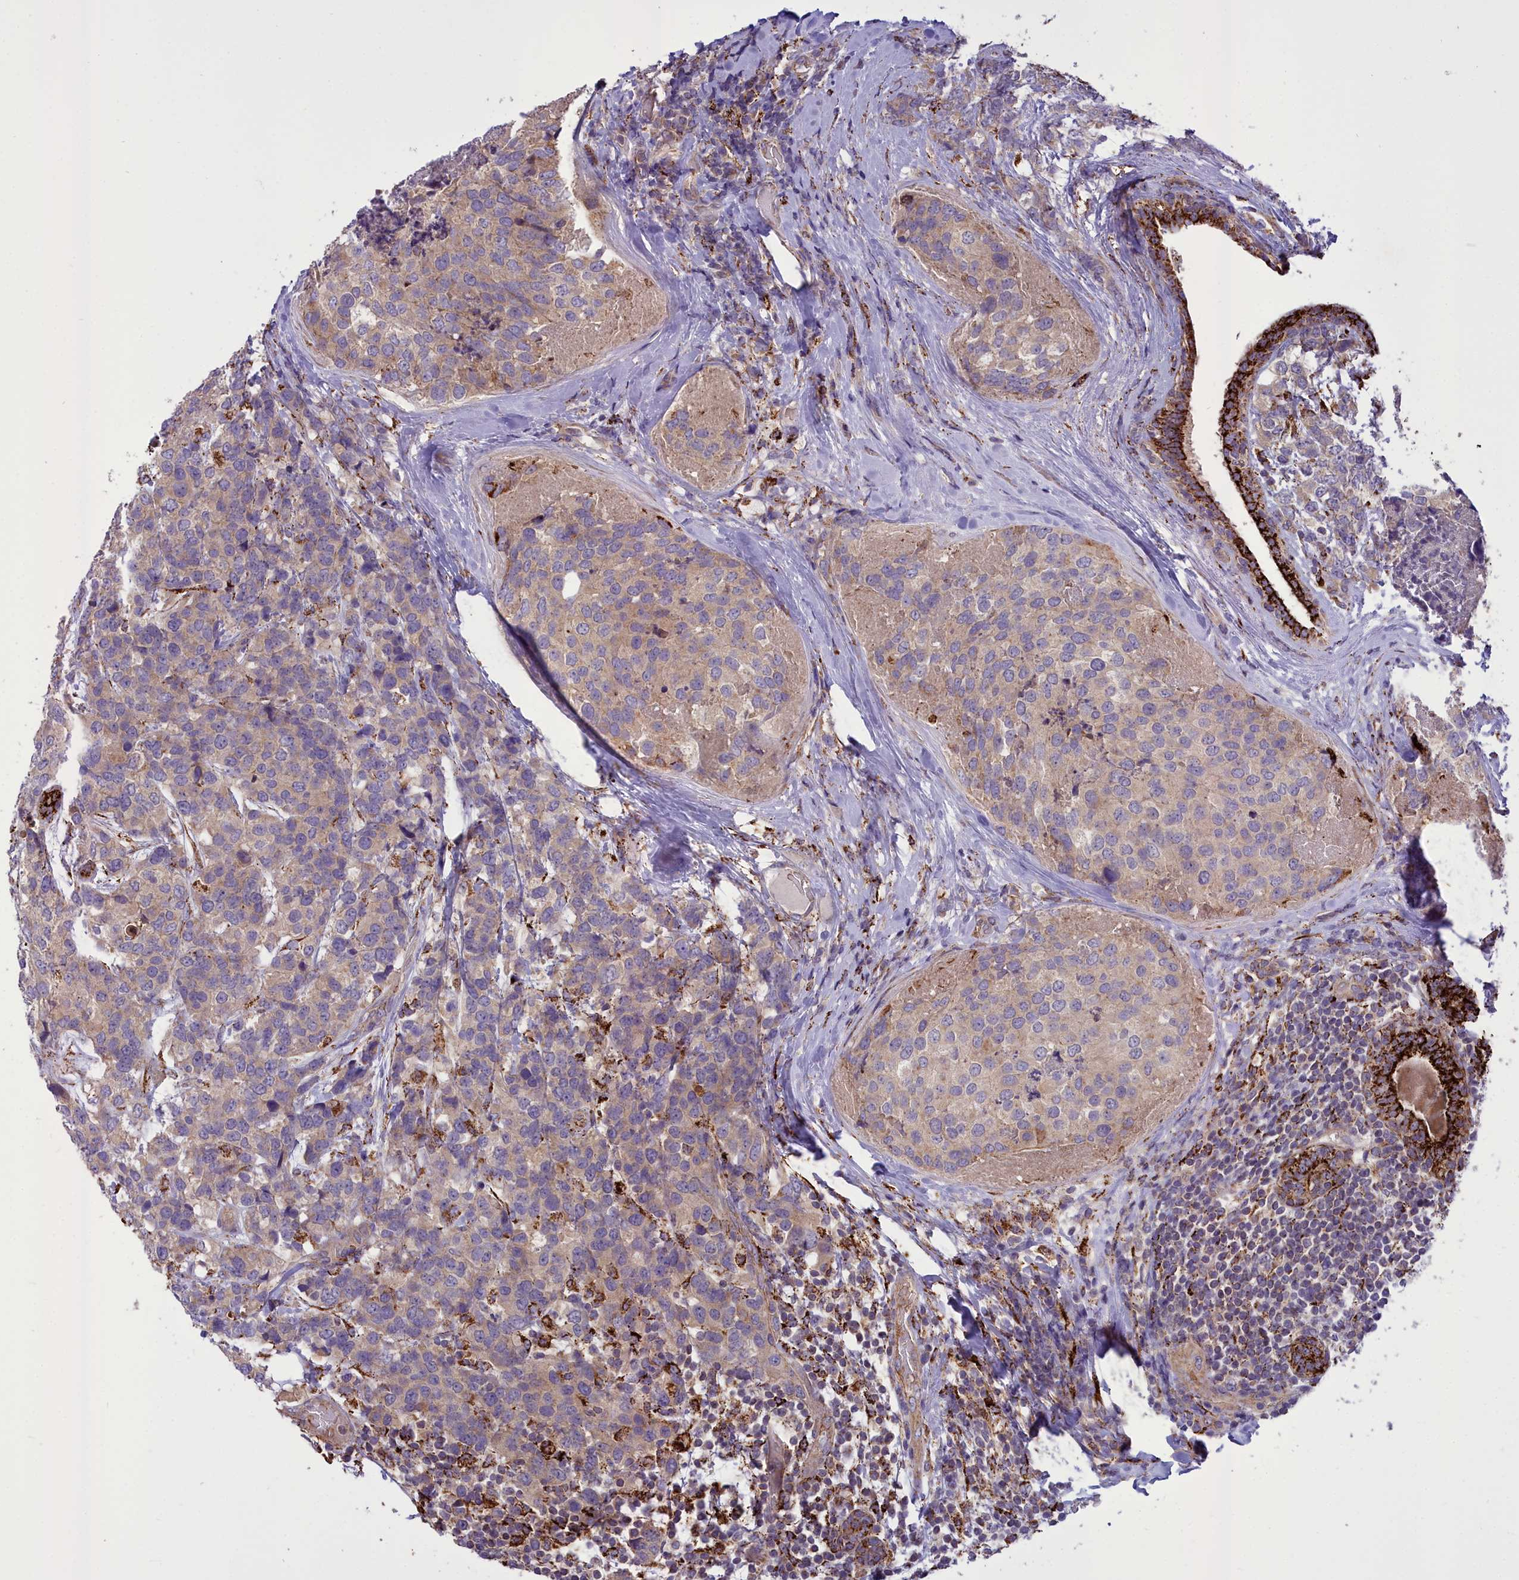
{"staining": {"intensity": "weak", "quantity": ">75%", "location": "cytoplasmic/membranous"}, "tissue": "breast cancer", "cell_type": "Tumor cells", "image_type": "cancer", "snomed": [{"axis": "morphology", "description": "Lobular carcinoma"}, {"axis": "topography", "description": "Breast"}], "caption": "Breast cancer (lobular carcinoma) was stained to show a protein in brown. There is low levels of weak cytoplasmic/membranous staining in approximately >75% of tumor cells.", "gene": "TBC1D24", "patient": {"sex": "female", "age": 59}}